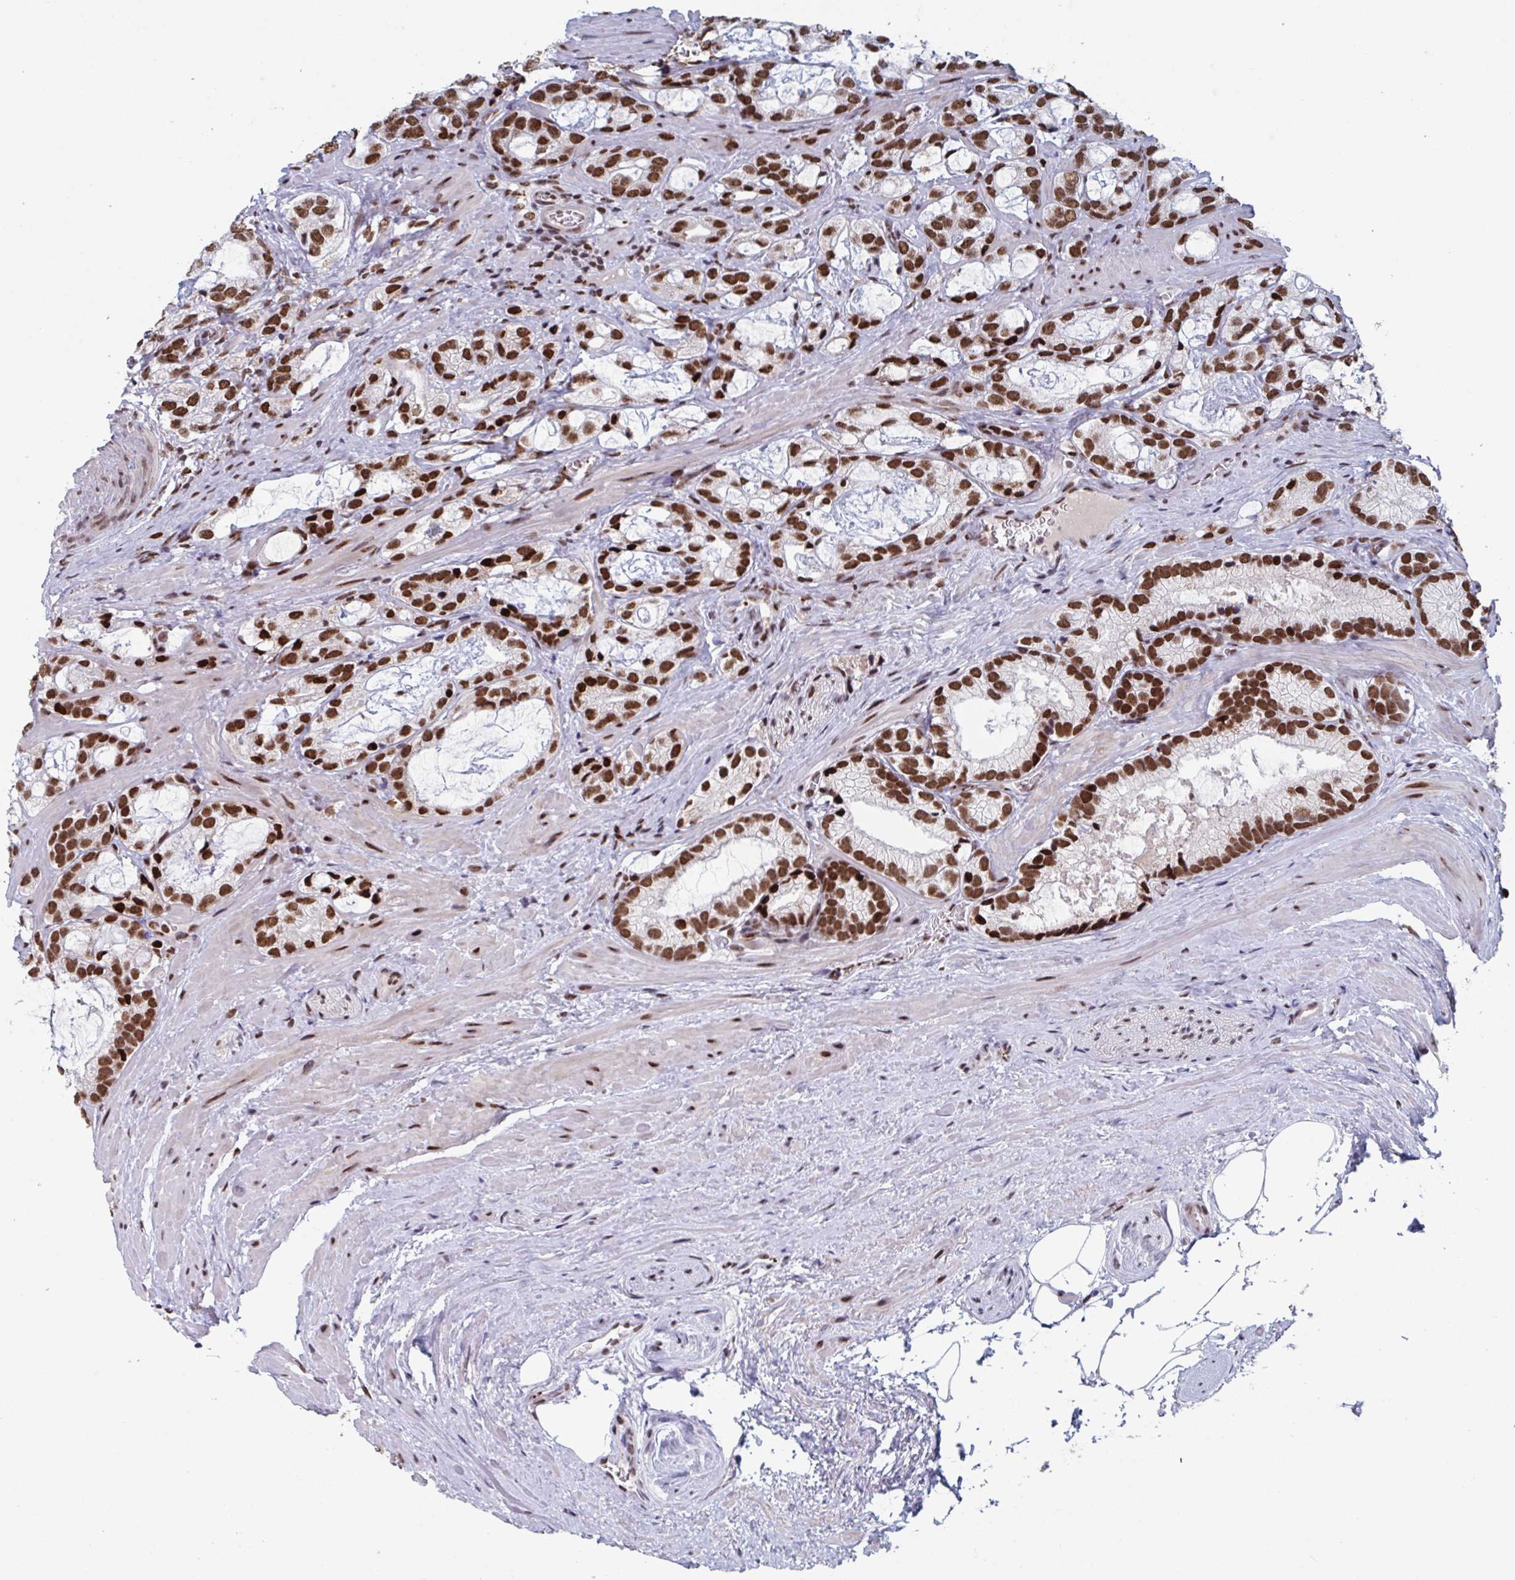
{"staining": {"intensity": "strong", "quantity": ">75%", "location": "nuclear"}, "tissue": "prostate cancer", "cell_type": "Tumor cells", "image_type": "cancer", "snomed": [{"axis": "morphology", "description": "Adenocarcinoma, Medium grade"}, {"axis": "topography", "description": "Prostate"}], "caption": "Strong nuclear positivity for a protein is present in approximately >75% of tumor cells of prostate cancer (medium-grade adenocarcinoma) using immunohistochemistry.", "gene": "ZNF607", "patient": {"sex": "male", "age": 57}}